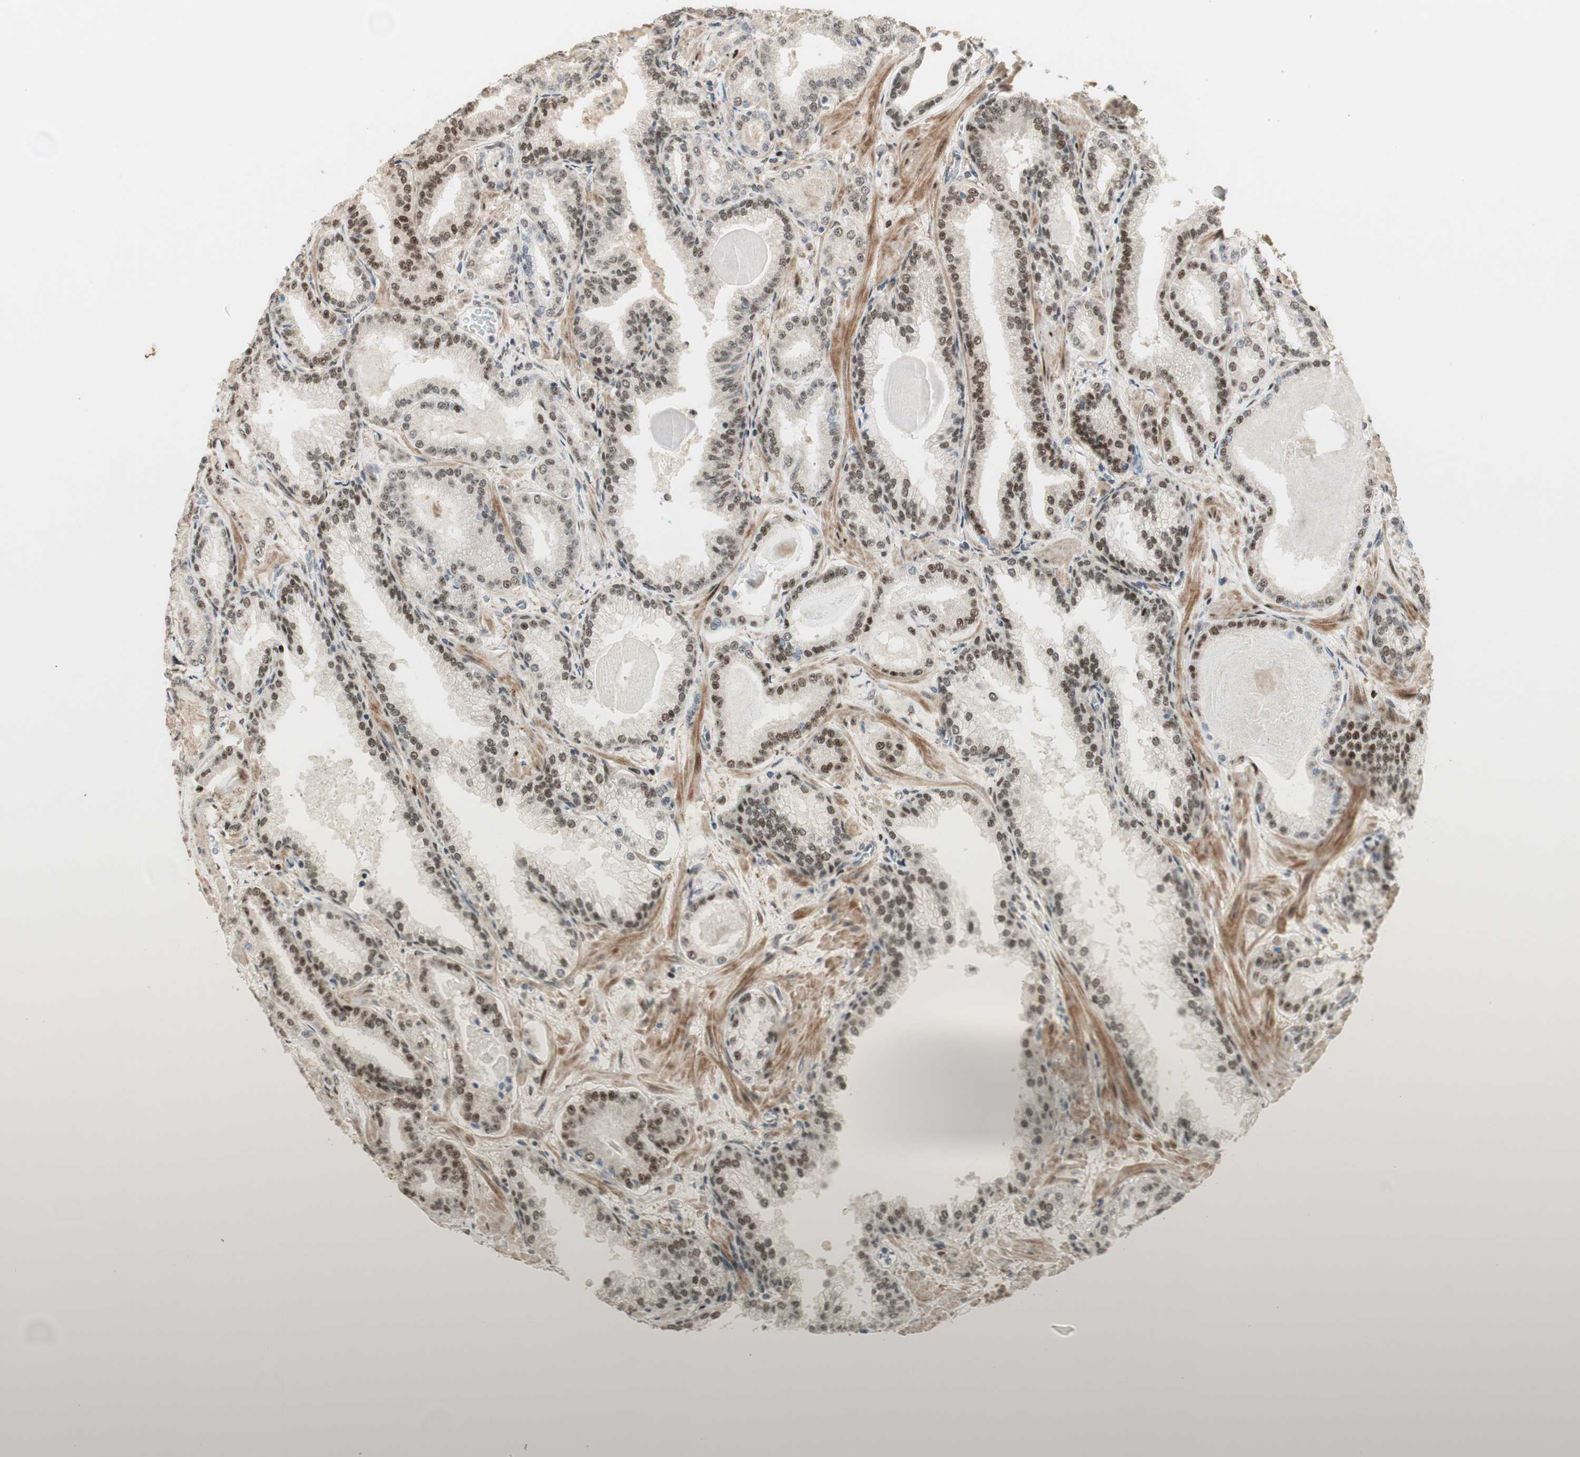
{"staining": {"intensity": "moderate", "quantity": "25%-75%", "location": "nuclear"}, "tissue": "prostate cancer", "cell_type": "Tumor cells", "image_type": "cancer", "snomed": [{"axis": "morphology", "description": "Adenocarcinoma, Low grade"}, {"axis": "topography", "description": "Prostate"}], "caption": "This photomicrograph shows immunohistochemistry (IHC) staining of adenocarcinoma (low-grade) (prostate), with medium moderate nuclear staining in about 25%-75% of tumor cells.", "gene": "FOXP1", "patient": {"sex": "male", "age": 59}}